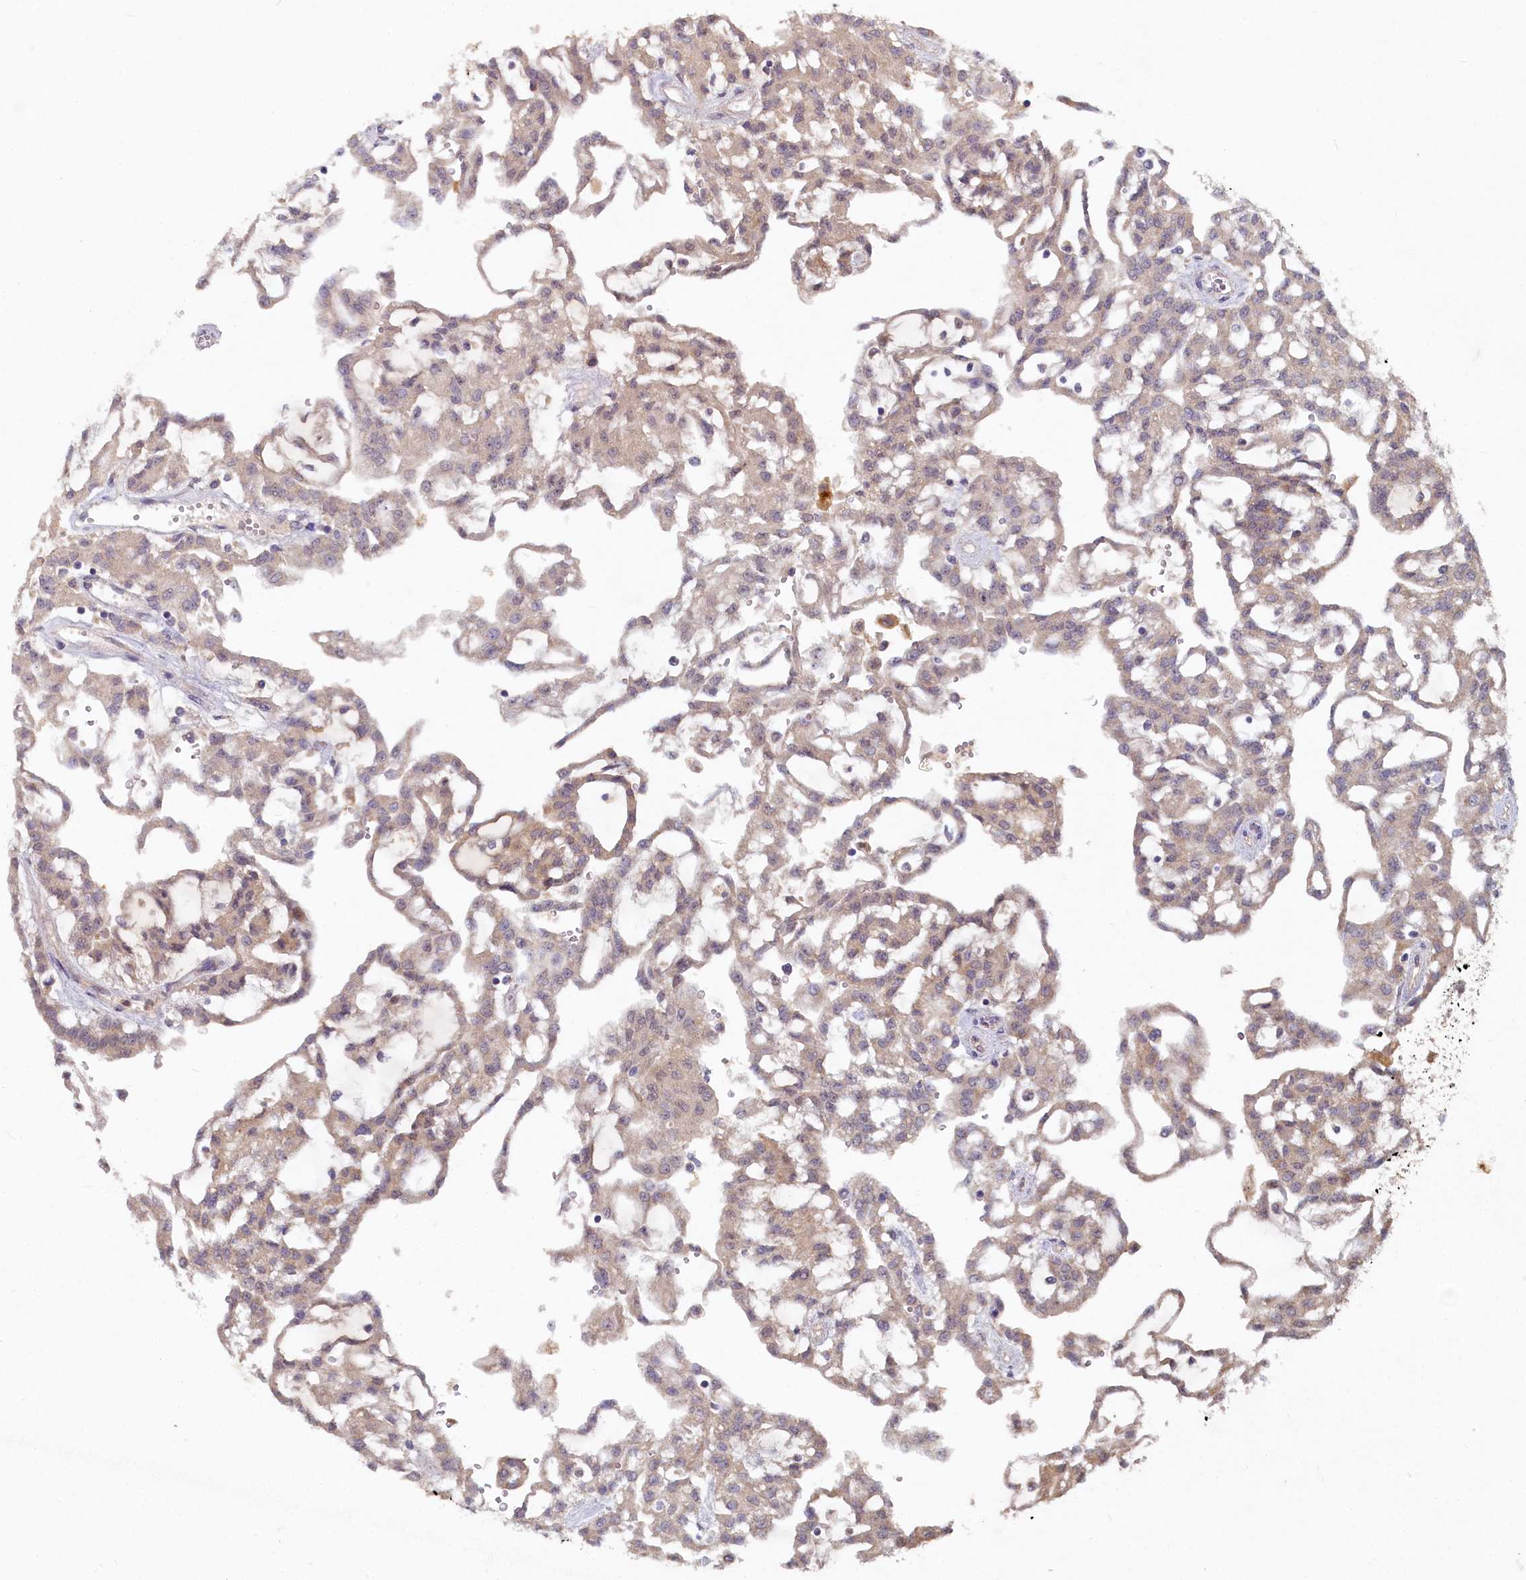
{"staining": {"intensity": "weak", "quantity": "25%-75%", "location": "cytoplasmic/membranous"}, "tissue": "renal cancer", "cell_type": "Tumor cells", "image_type": "cancer", "snomed": [{"axis": "morphology", "description": "Adenocarcinoma, NOS"}, {"axis": "topography", "description": "Kidney"}], "caption": "Brown immunohistochemical staining in human renal adenocarcinoma demonstrates weak cytoplasmic/membranous positivity in approximately 25%-75% of tumor cells. (Brightfield microscopy of DAB IHC at high magnification).", "gene": "HERC3", "patient": {"sex": "male", "age": 63}}